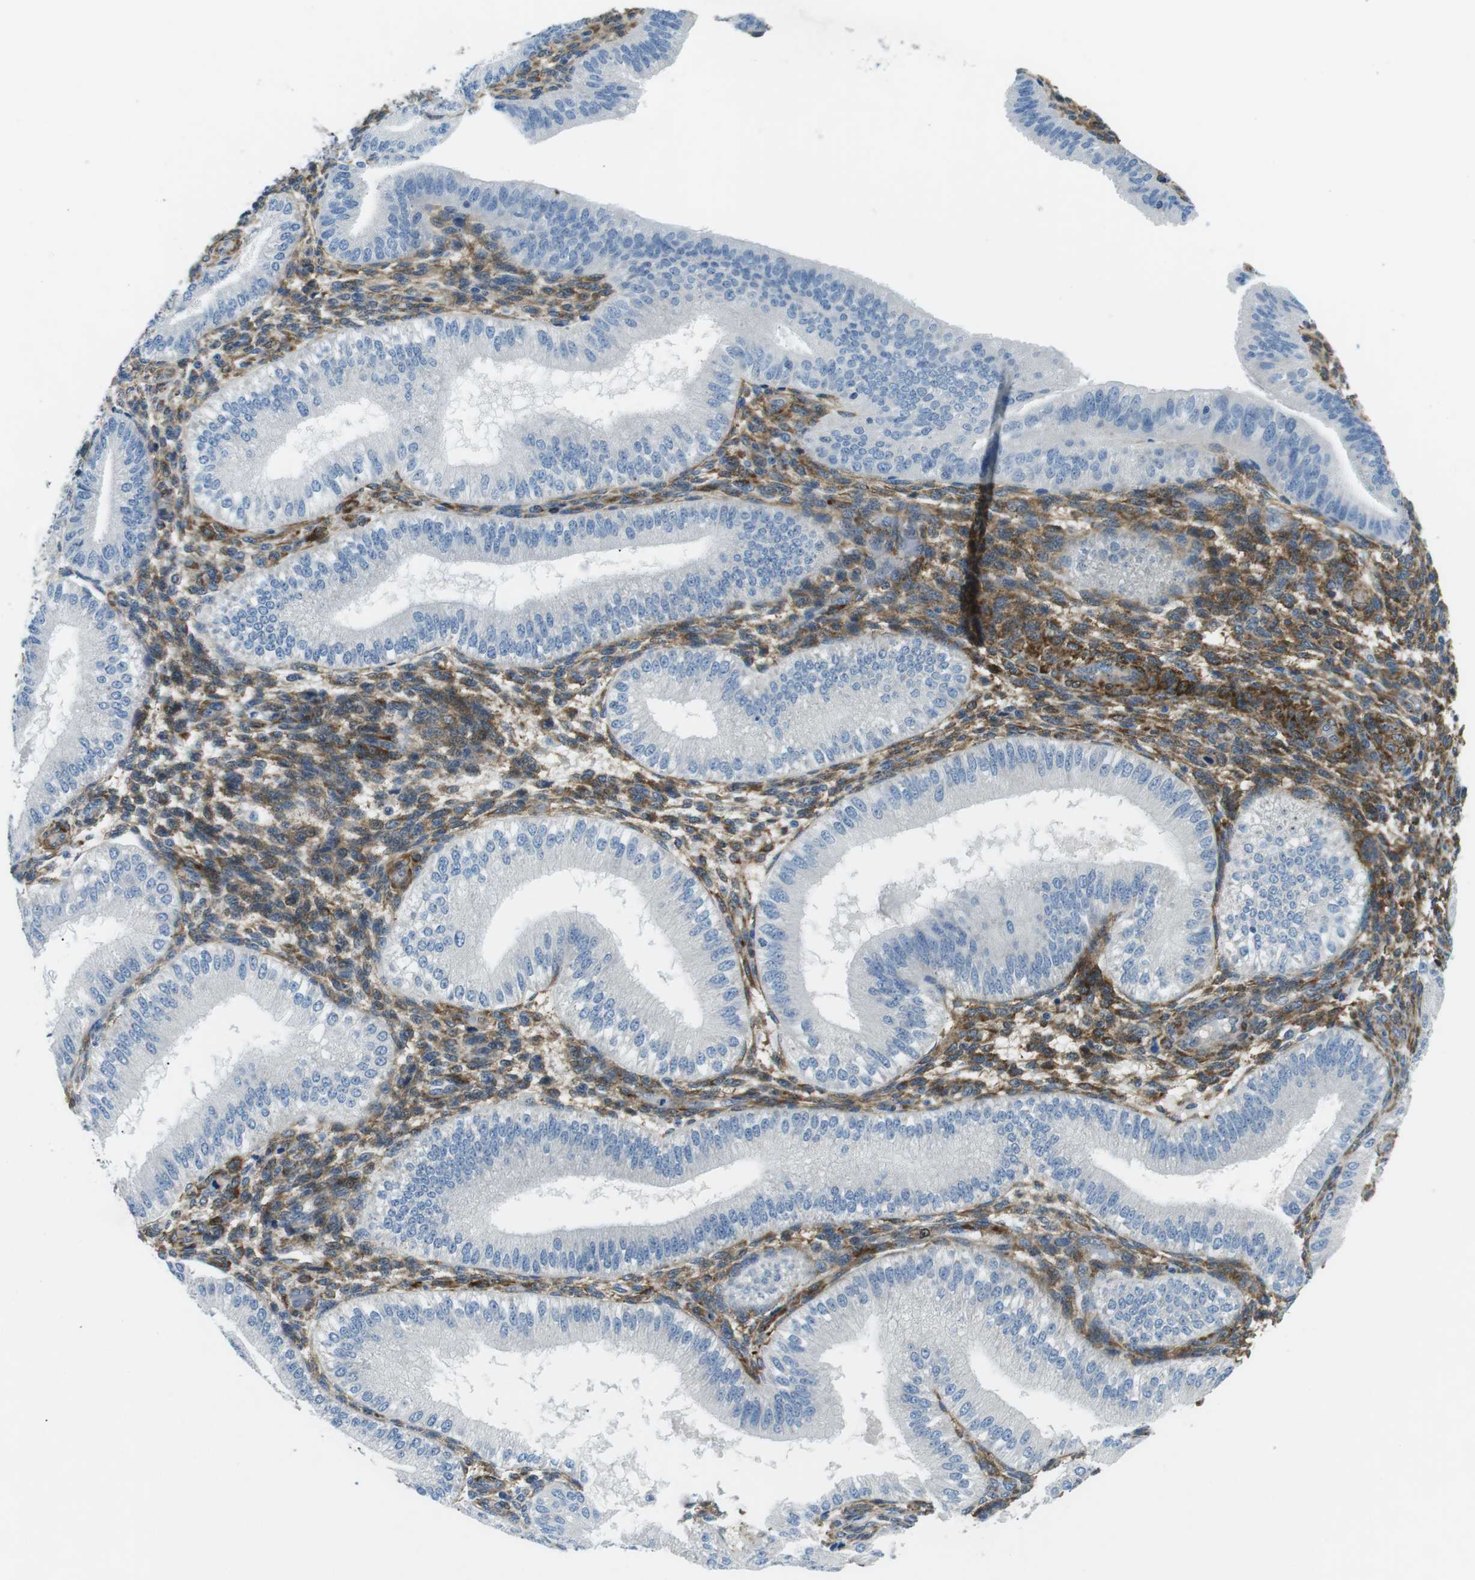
{"staining": {"intensity": "moderate", "quantity": "25%-75%", "location": "cytoplasmic/membranous"}, "tissue": "endometrium", "cell_type": "Cells in endometrial stroma", "image_type": "normal", "snomed": [{"axis": "morphology", "description": "Normal tissue, NOS"}, {"axis": "topography", "description": "Endometrium"}], "caption": "Cells in endometrial stroma exhibit medium levels of moderate cytoplasmic/membranous staining in about 25%-75% of cells in normal endometrium.", "gene": "PHLDA1", "patient": {"sex": "female", "age": 39}}